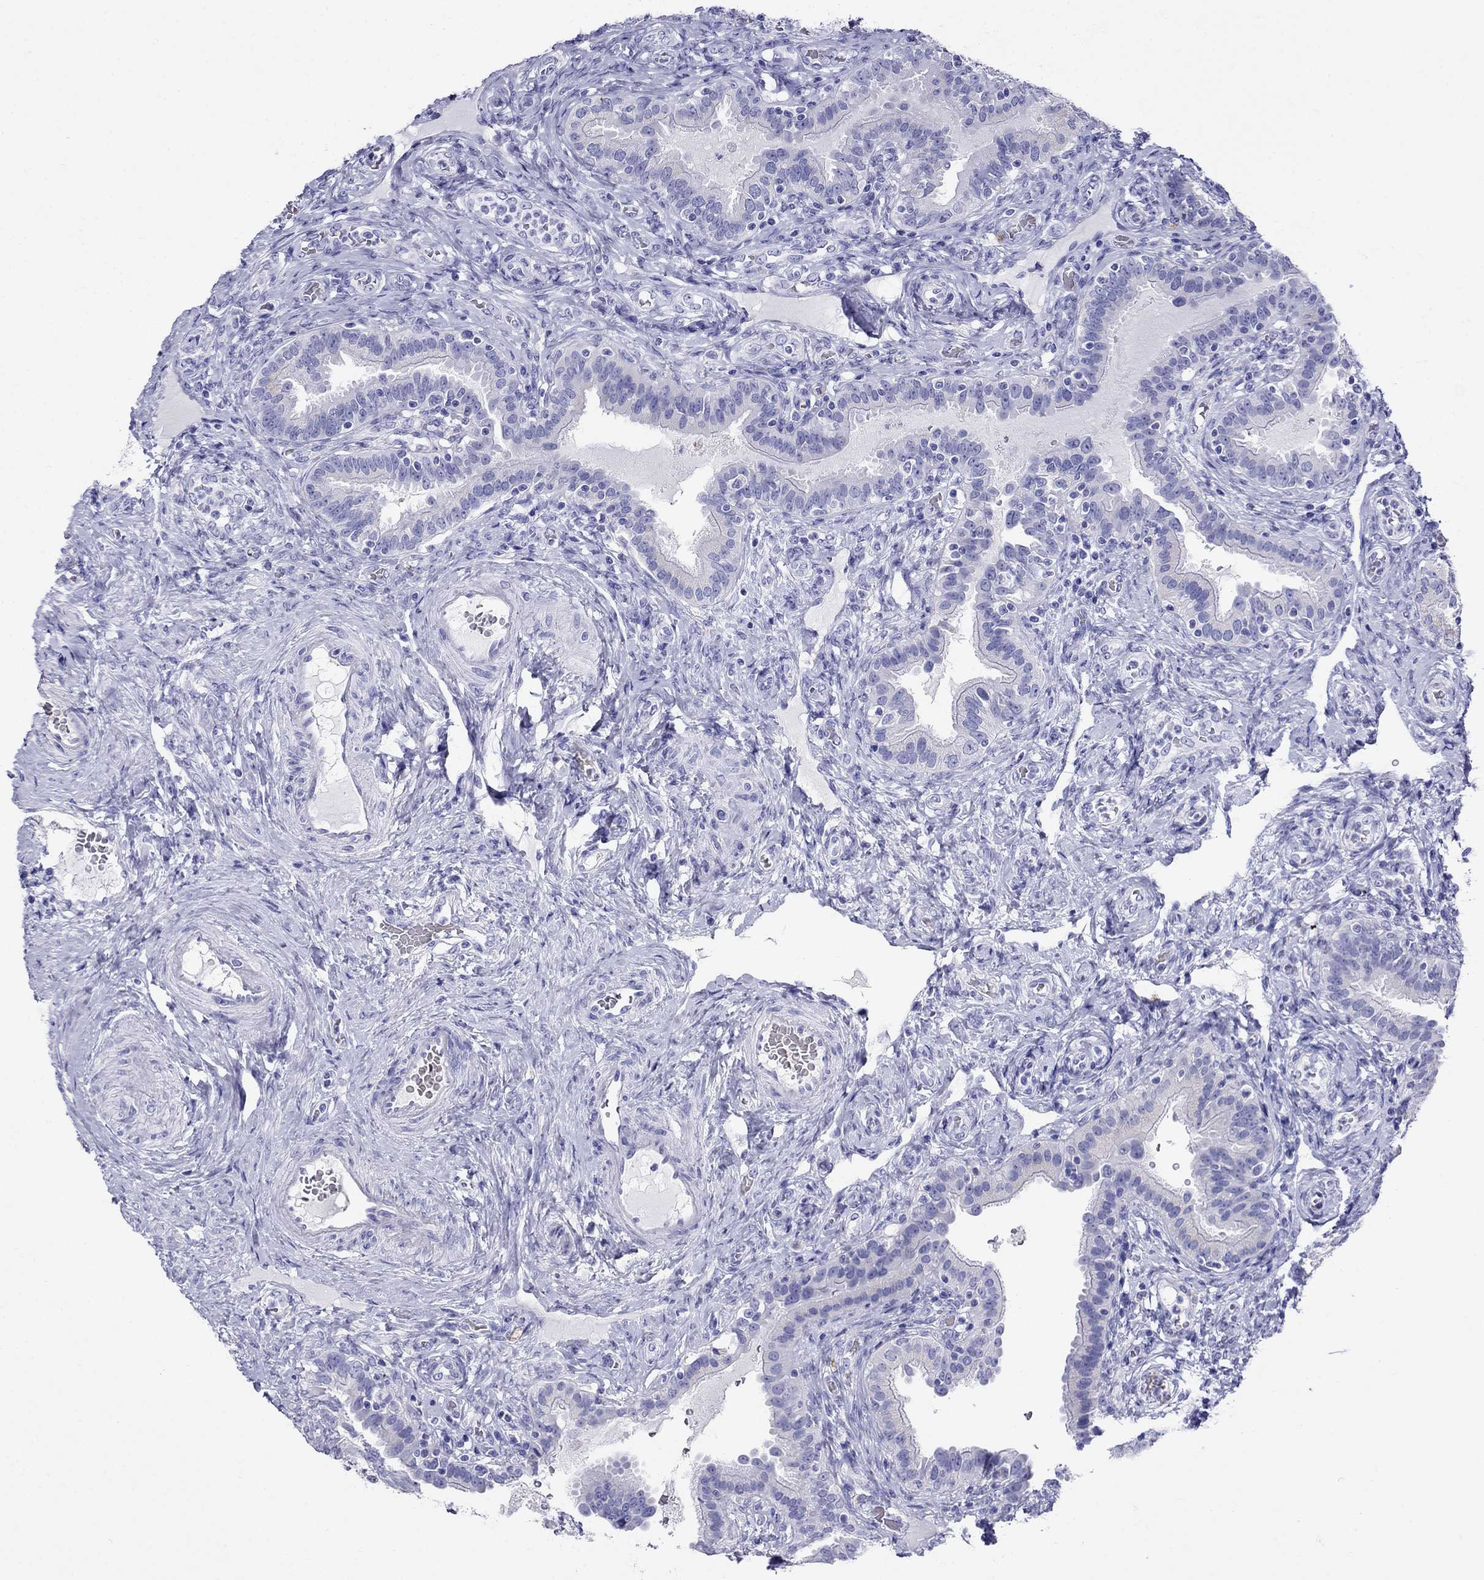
{"staining": {"intensity": "negative", "quantity": "none", "location": "none"}, "tissue": "fallopian tube", "cell_type": "Glandular cells", "image_type": "normal", "snomed": [{"axis": "morphology", "description": "Normal tissue, NOS"}, {"axis": "topography", "description": "Fallopian tube"}, {"axis": "topography", "description": "Ovary"}], "caption": "The immunohistochemistry histopathology image has no significant staining in glandular cells of fallopian tube.", "gene": "MC5R", "patient": {"sex": "female", "age": 41}}